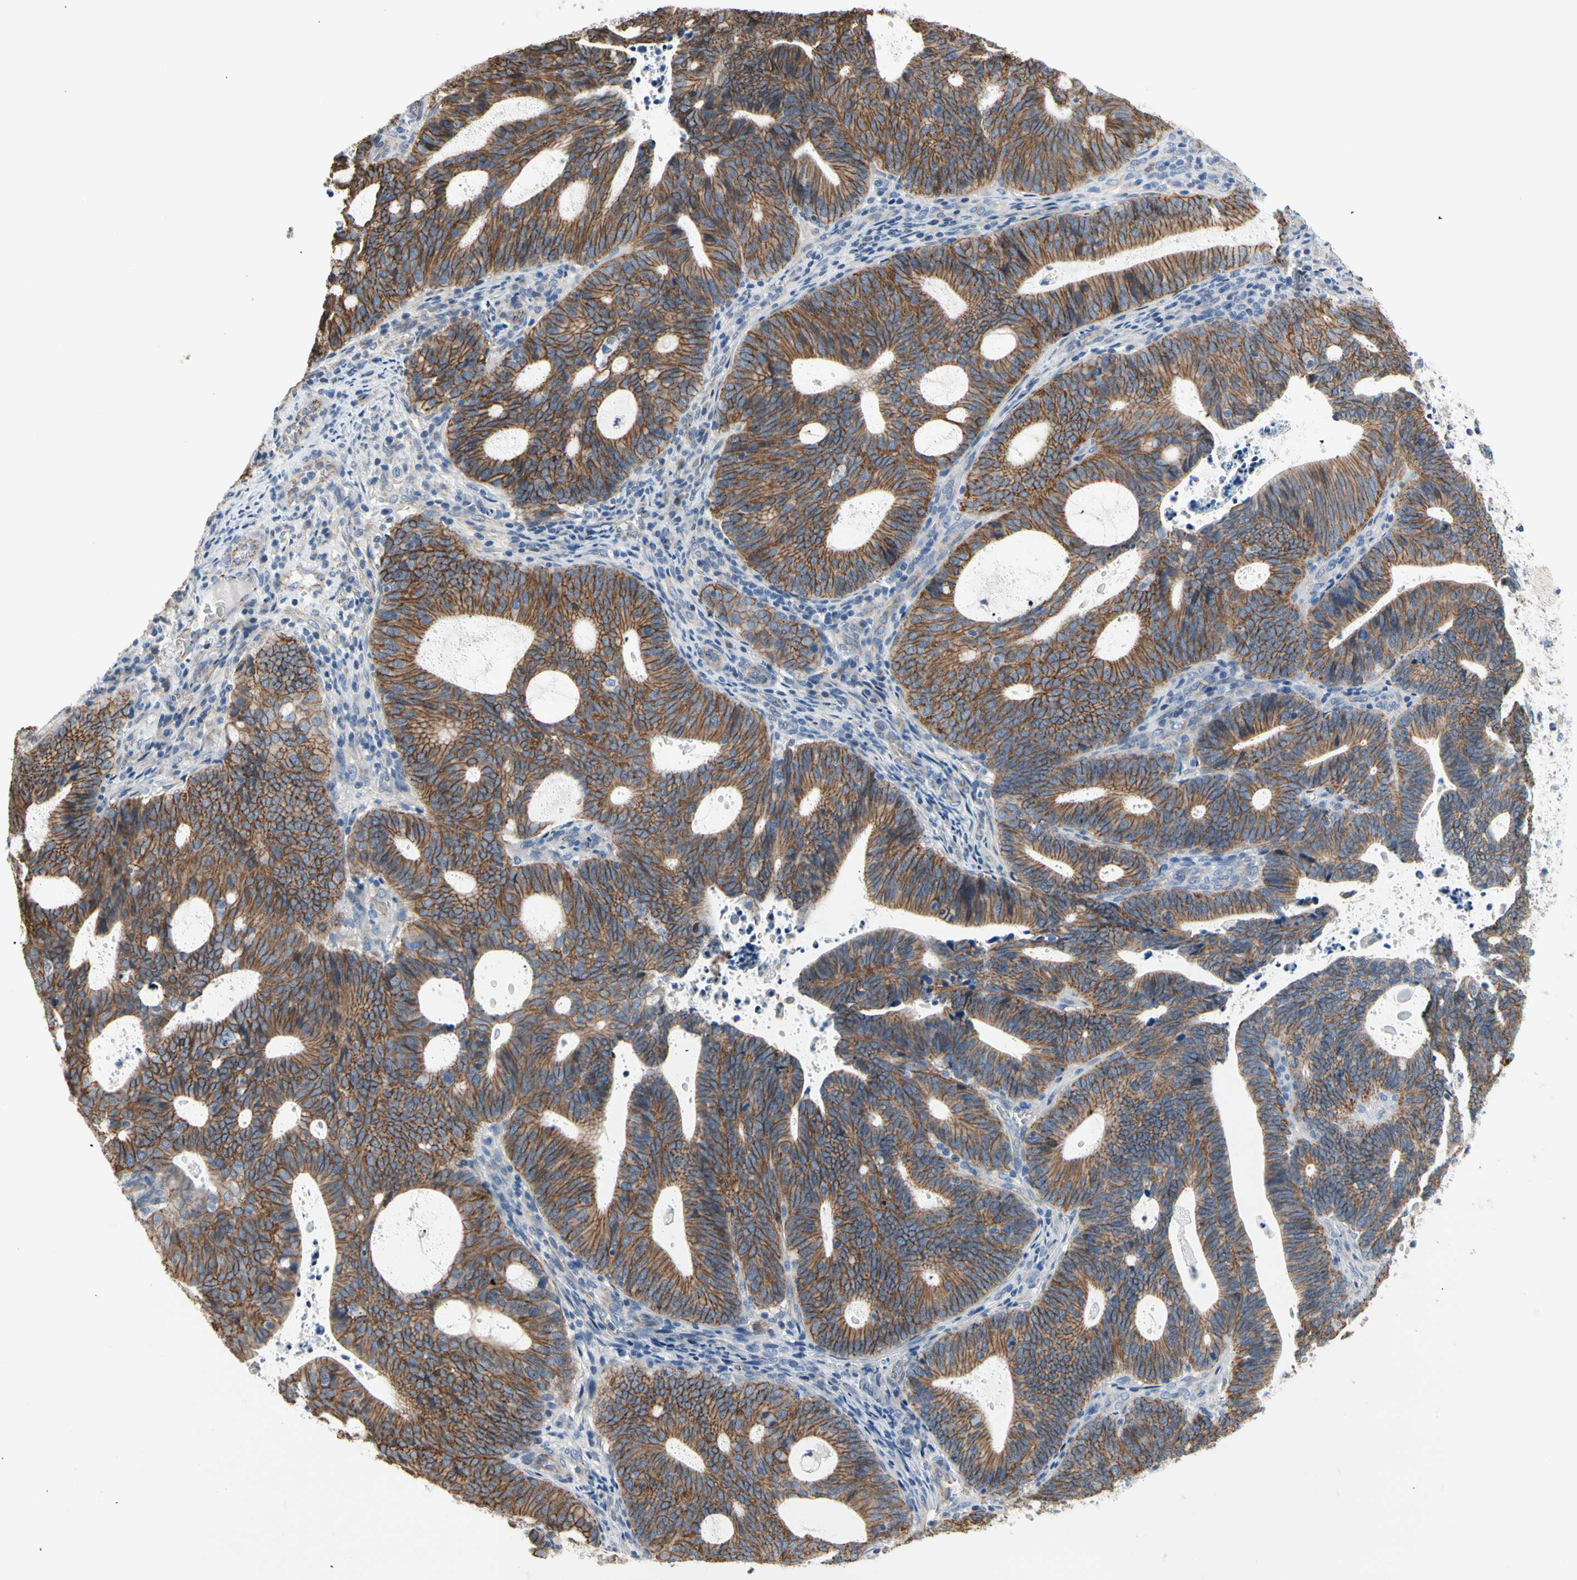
{"staining": {"intensity": "moderate", "quantity": "25%-75%", "location": "cytoplasmic/membranous"}, "tissue": "endometrial cancer", "cell_type": "Tumor cells", "image_type": "cancer", "snomed": [{"axis": "morphology", "description": "Adenocarcinoma, NOS"}, {"axis": "topography", "description": "Uterus"}], "caption": "Moderate cytoplasmic/membranous protein staining is identified in about 25%-75% of tumor cells in endometrial adenocarcinoma.", "gene": "LGR6", "patient": {"sex": "female", "age": 83}}